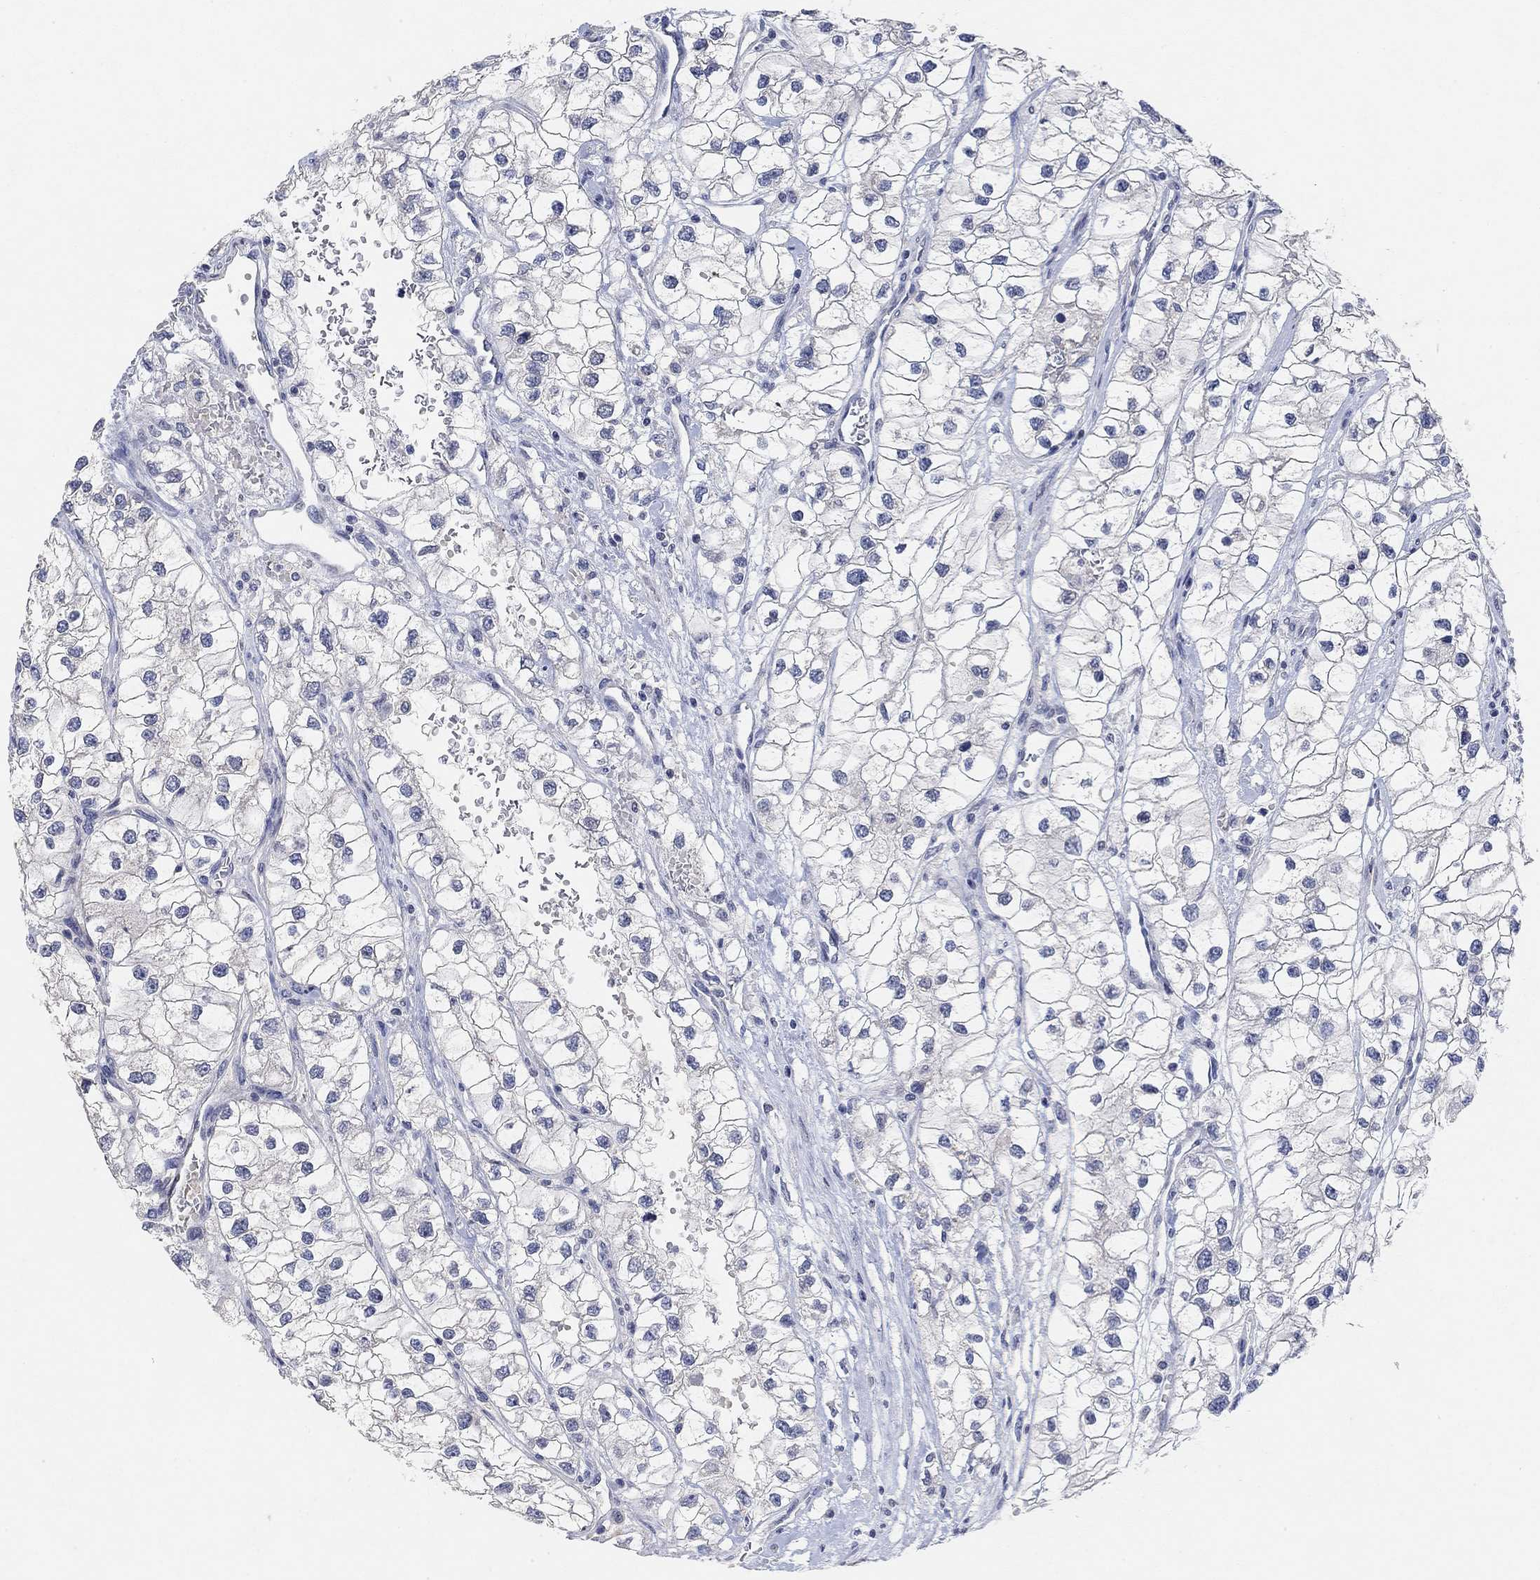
{"staining": {"intensity": "negative", "quantity": "none", "location": "none"}, "tissue": "renal cancer", "cell_type": "Tumor cells", "image_type": "cancer", "snomed": [{"axis": "morphology", "description": "Adenocarcinoma, NOS"}, {"axis": "topography", "description": "Kidney"}], "caption": "Tumor cells are negative for protein expression in human renal cancer (adenocarcinoma).", "gene": "VAT1L", "patient": {"sex": "male", "age": 59}}